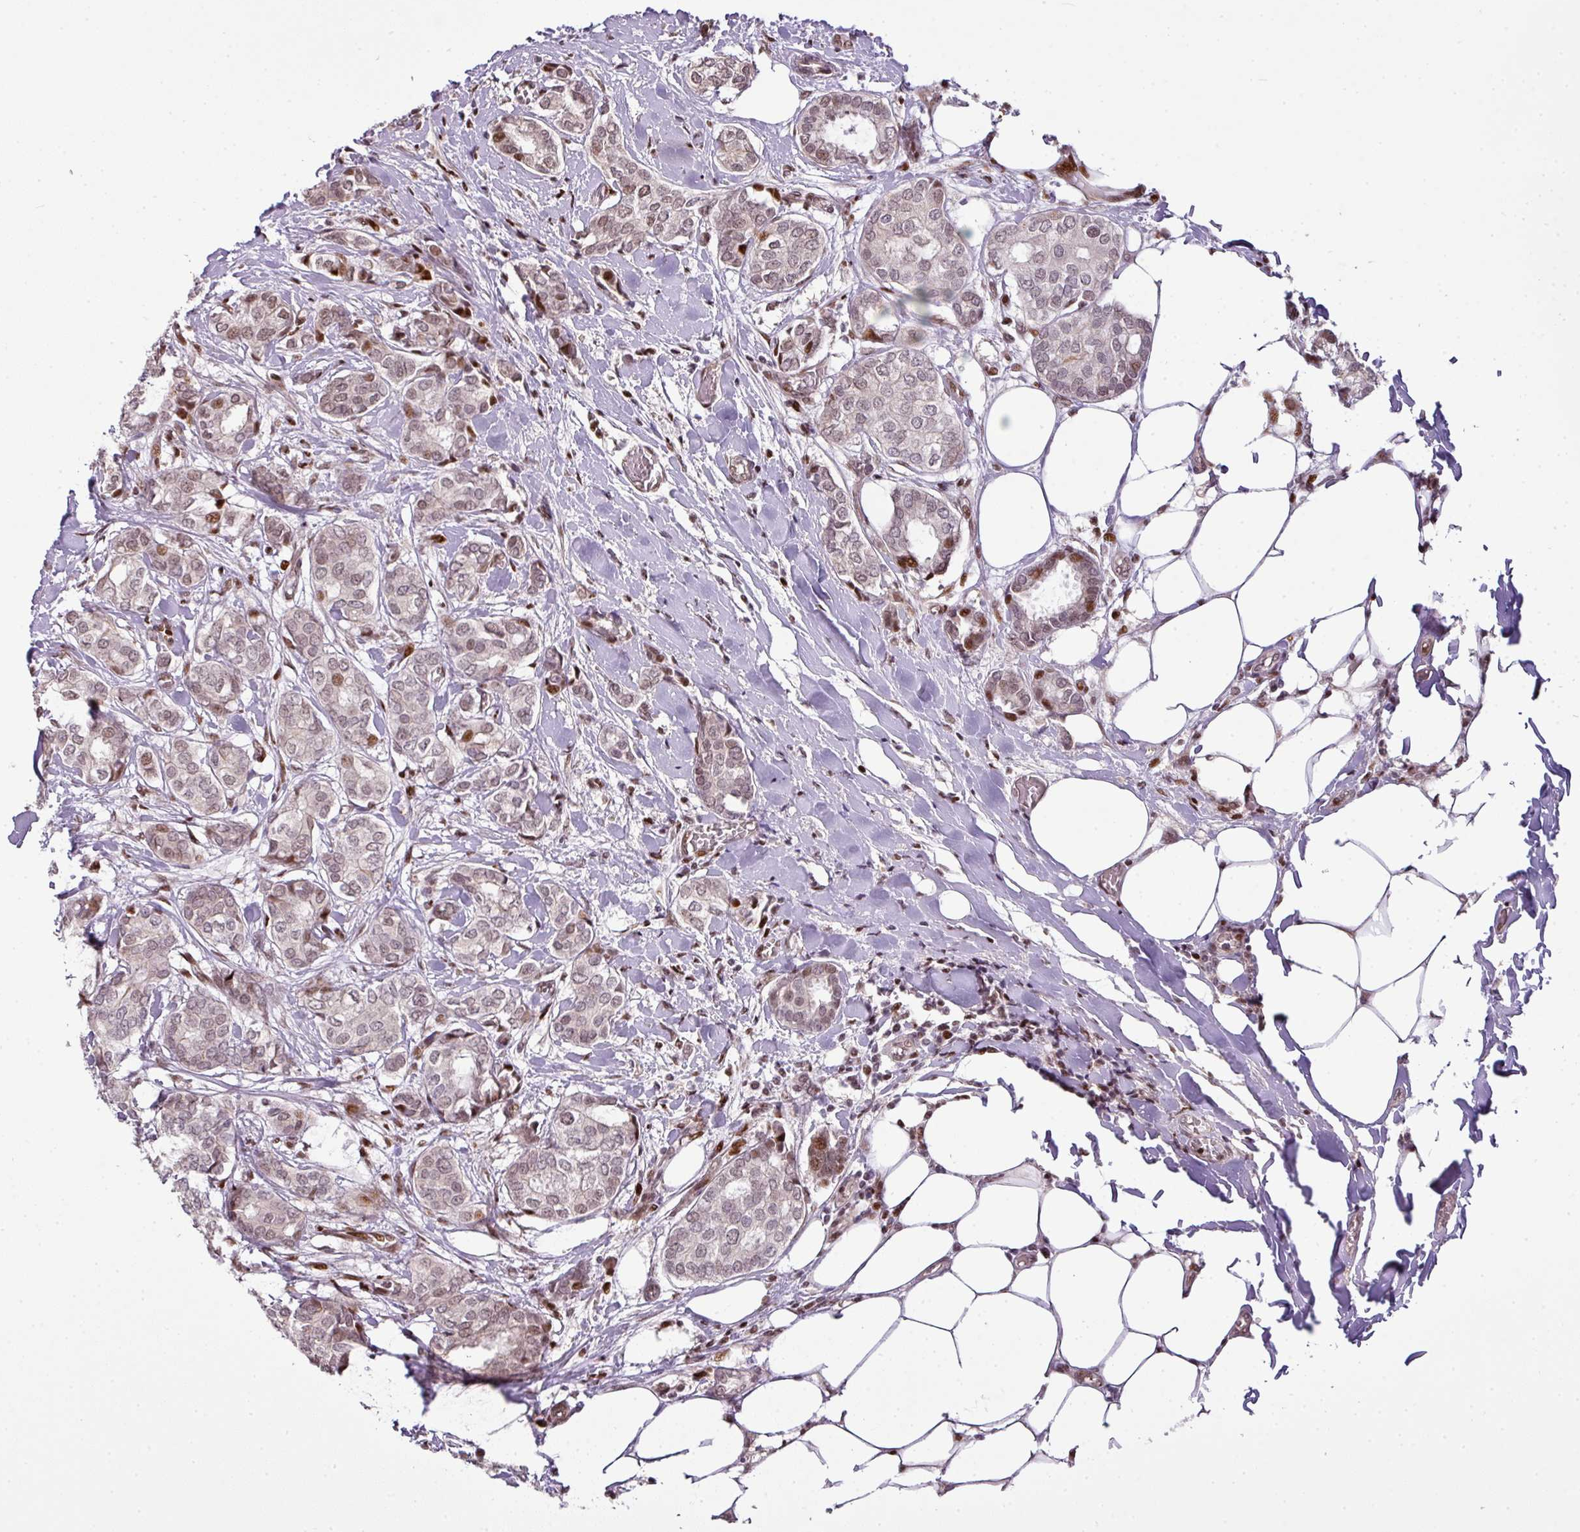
{"staining": {"intensity": "moderate", "quantity": "25%-75%", "location": "nuclear"}, "tissue": "breast cancer", "cell_type": "Tumor cells", "image_type": "cancer", "snomed": [{"axis": "morphology", "description": "Duct carcinoma"}, {"axis": "topography", "description": "Breast"}], "caption": "This histopathology image reveals breast infiltrating ductal carcinoma stained with IHC to label a protein in brown. The nuclear of tumor cells show moderate positivity for the protein. Nuclei are counter-stained blue.", "gene": "MYSM1", "patient": {"sex": "female", "age": 73}}